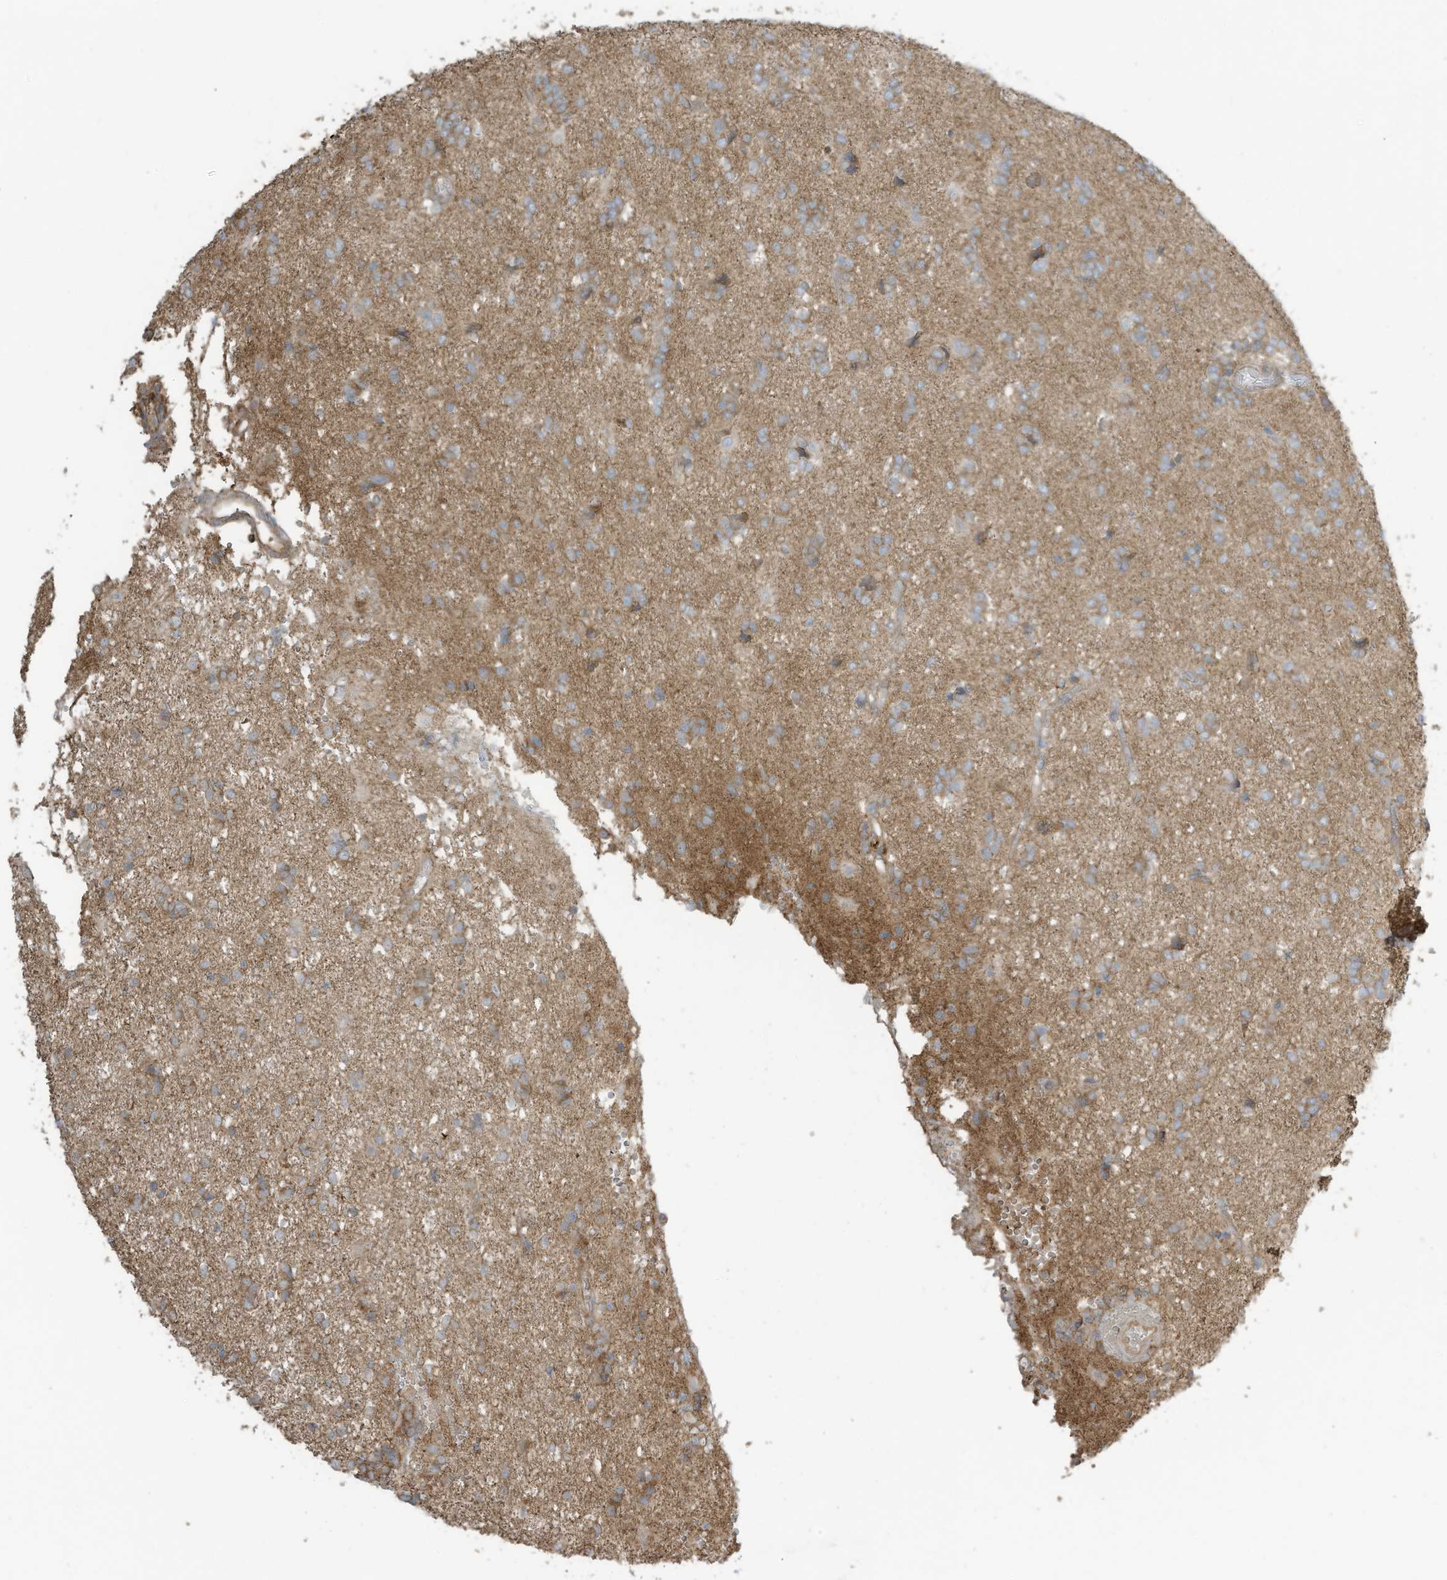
{"staining": {"intensity": "weak", "quantity": "25%-75%", "location": "cytoplasmic/membranous"}, "tissue": "glioma", "cell_type": "Tumor cells", "image_type": "cancer", "snomed": [{"axis": "morphology", "description": "Glioma, malignant, High grade"}, {"axis": "topography", "description": "Brain"}], "caption": "Glioma tissue shows weak cytoplasmic/membranous staining in approximately 25%-75% of tumor cells The protein is stained brown, and the nuclei are stained in blue (DAB (3,3'-diaminobenzidine) IHC with brightfield microscopy, high magnification).", "gene": "CGAS", "patient": {"sex": "female", "age": 59}}